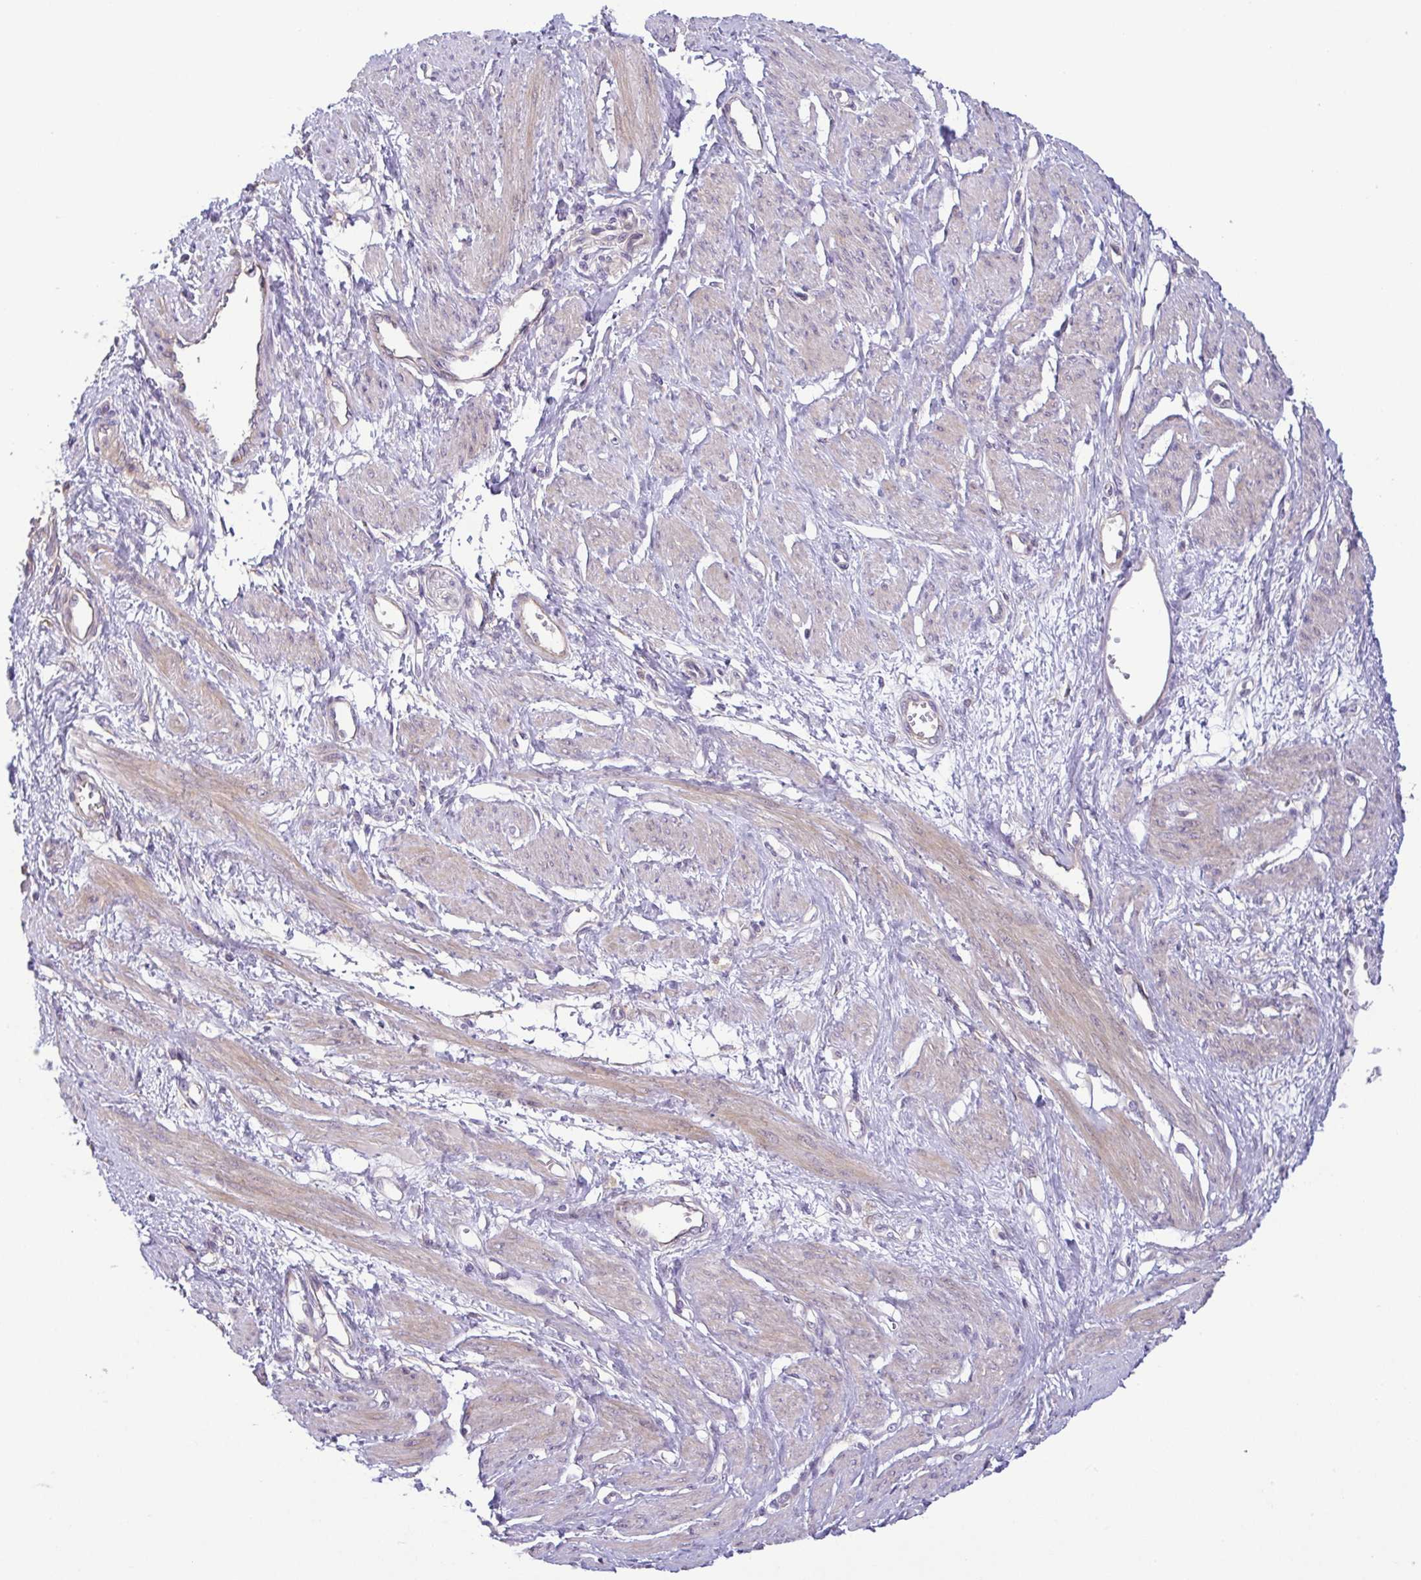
{"staining": {"intensity": "weak", "quantity": "25%-75%", "location": "cytoplasmic/membranous"}, "tissue": "smooth muscle", "cell_type": "Smooth muscle cells", "image_type": "normal", "snomed": [{"axis": "morphology", "description": "Normal tissue, NOS"}, {"axis": "topography", "description": "Smooth muscle"}, {"axis": "topography", "description": "Uterus"}], "caption": "Immunohistochemistry of unremarkable human smooth muscle exhibits low levels of weak cytoplasmic/membranous positivity in approximately 25%-75% of smooth muscle cells.", "gene": "LMF2", "patient": {"sex": "female", "age": 39}}